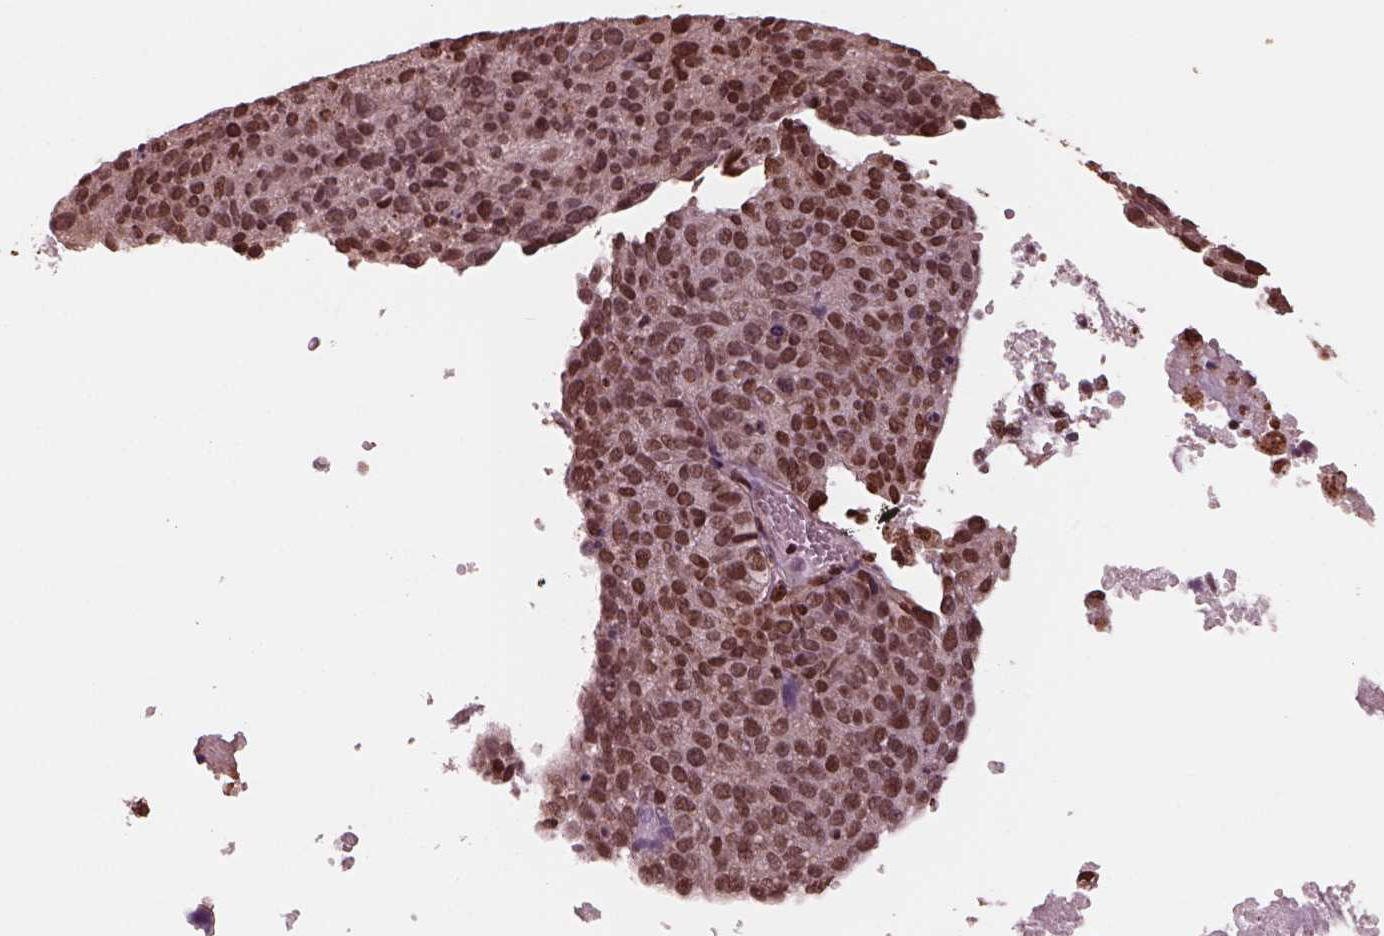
{"staining": {"intensity": "moderate", "quantity": ">75%", "location": "nuclear"}, "tissue": "ovarian cancer", "cell_type": "Tumor cells", "image_type": "cancer", "snomed": [{"axis": "morphology", "description": "Carcinoma, endometroid"}, {"axis": "topography", "description": "Ovary"}], "caption": "Immunohistochemistry staining of ovarian cancer (endometroid carcinoma), which displays medium levels of moderate nuclear positivity in approximately >75% of tumor cells indicating moderate nuclear protein staining. The staining was performed using DAB (brown) for protein detection and nuclei were counterstained in hematoxylin (blue).", "gene": "NSD1", "patient": {"sex": "female", "age": 58}}